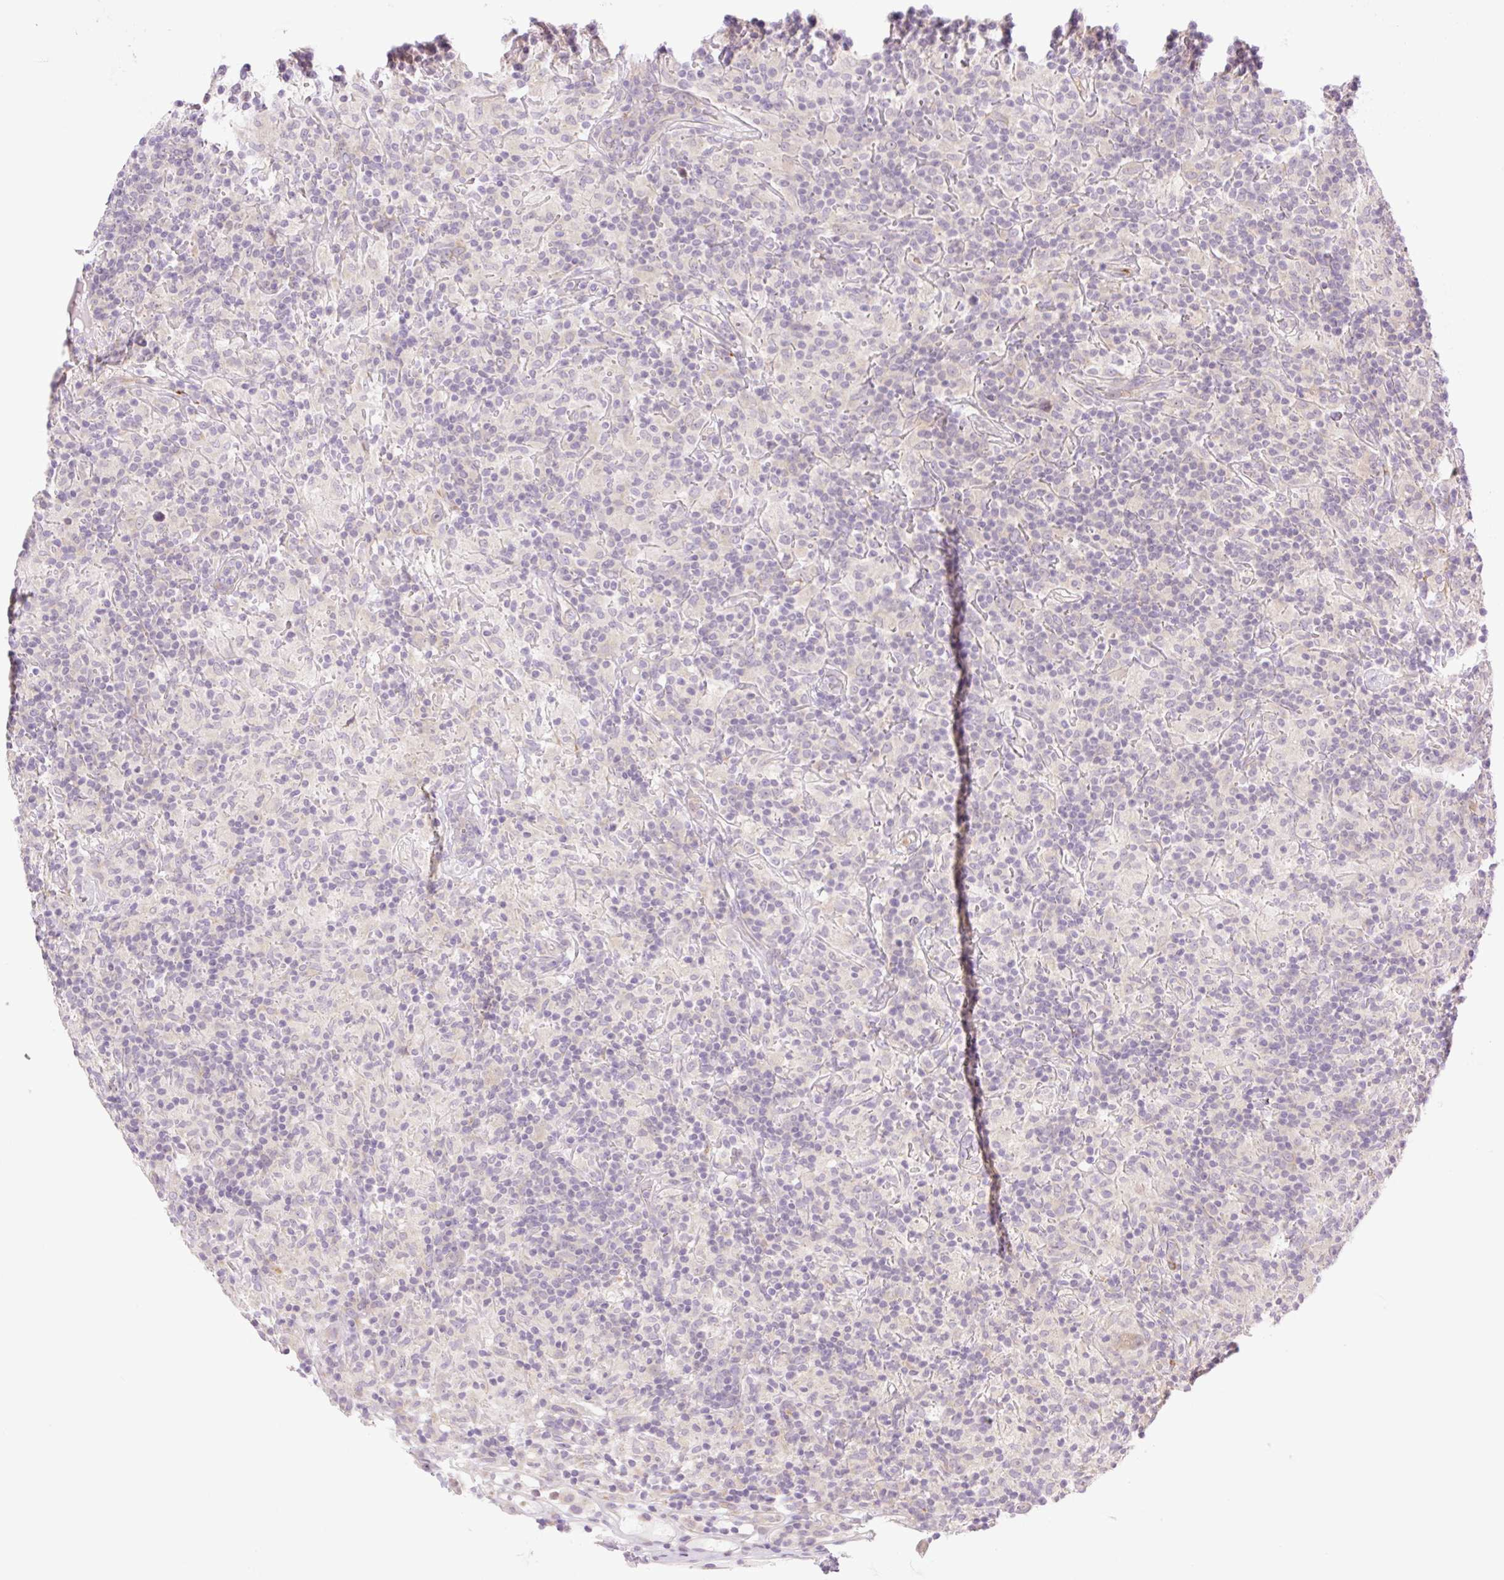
{"staining": {"intensity": "negative", "quantity": "none", "location": "none"}, "tissue": "lymphoma", "cell_type": "Tumor cells", "image_type": "cancer", "snomed": [{"axis": "morphology", "description": "Hodgkin's disease, NOS"}, {"axis": "topography", "description": "Lymph node"}], "caption": "Immunohistochemistry (IHC) histopathology image of neoplastic tissue: human lymphoma stained with DAB shows no significant protein positivity in tumor cells. (Immunohistochemistry, brightfield microscopy, high magnification).", "gene": "COL5A1", "patient": {"sex": "male", "age": 70}}